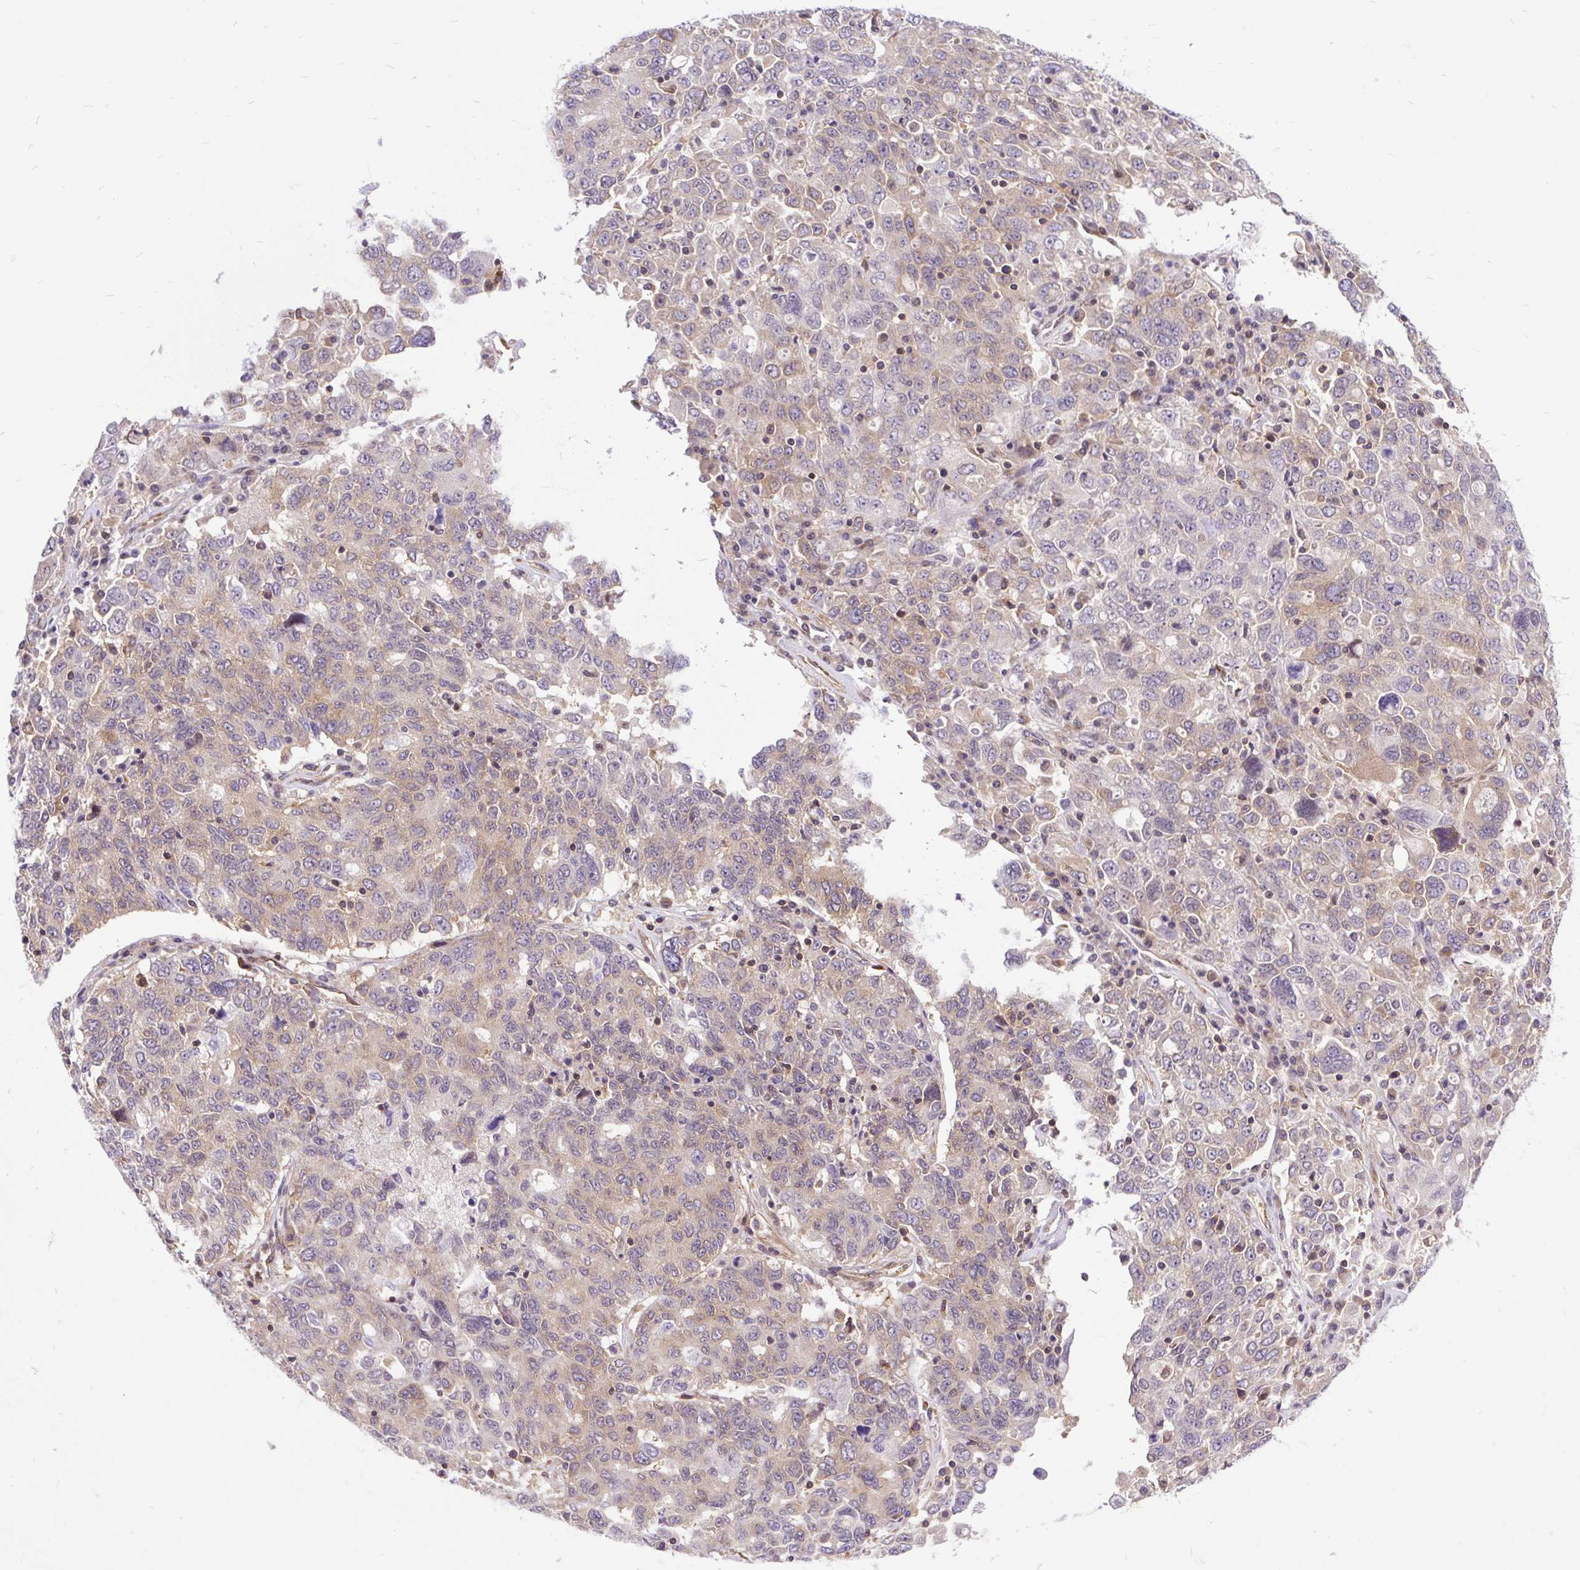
{"staining": {"intensity": "weak", "quantity": "25%-75%", "location": "cytoplasmic/membranous"}, "tissue": "ovarian cancer", "cell_type": "Tumor cells", "image_type": "cancer", "snomed": [{"axis": "morphology", "description": "Carcinoma, endometroid"}, {"axis": "topography", "description": "Ovary"}], "caption": "Tumor cells show weak cytoplasmic/membranous staining in about 25%-75% of cells in ovarian cancer (endometroid carcinoma).", "gene": "TRIM17", "patient": {"sex": "female", "age": 62}}